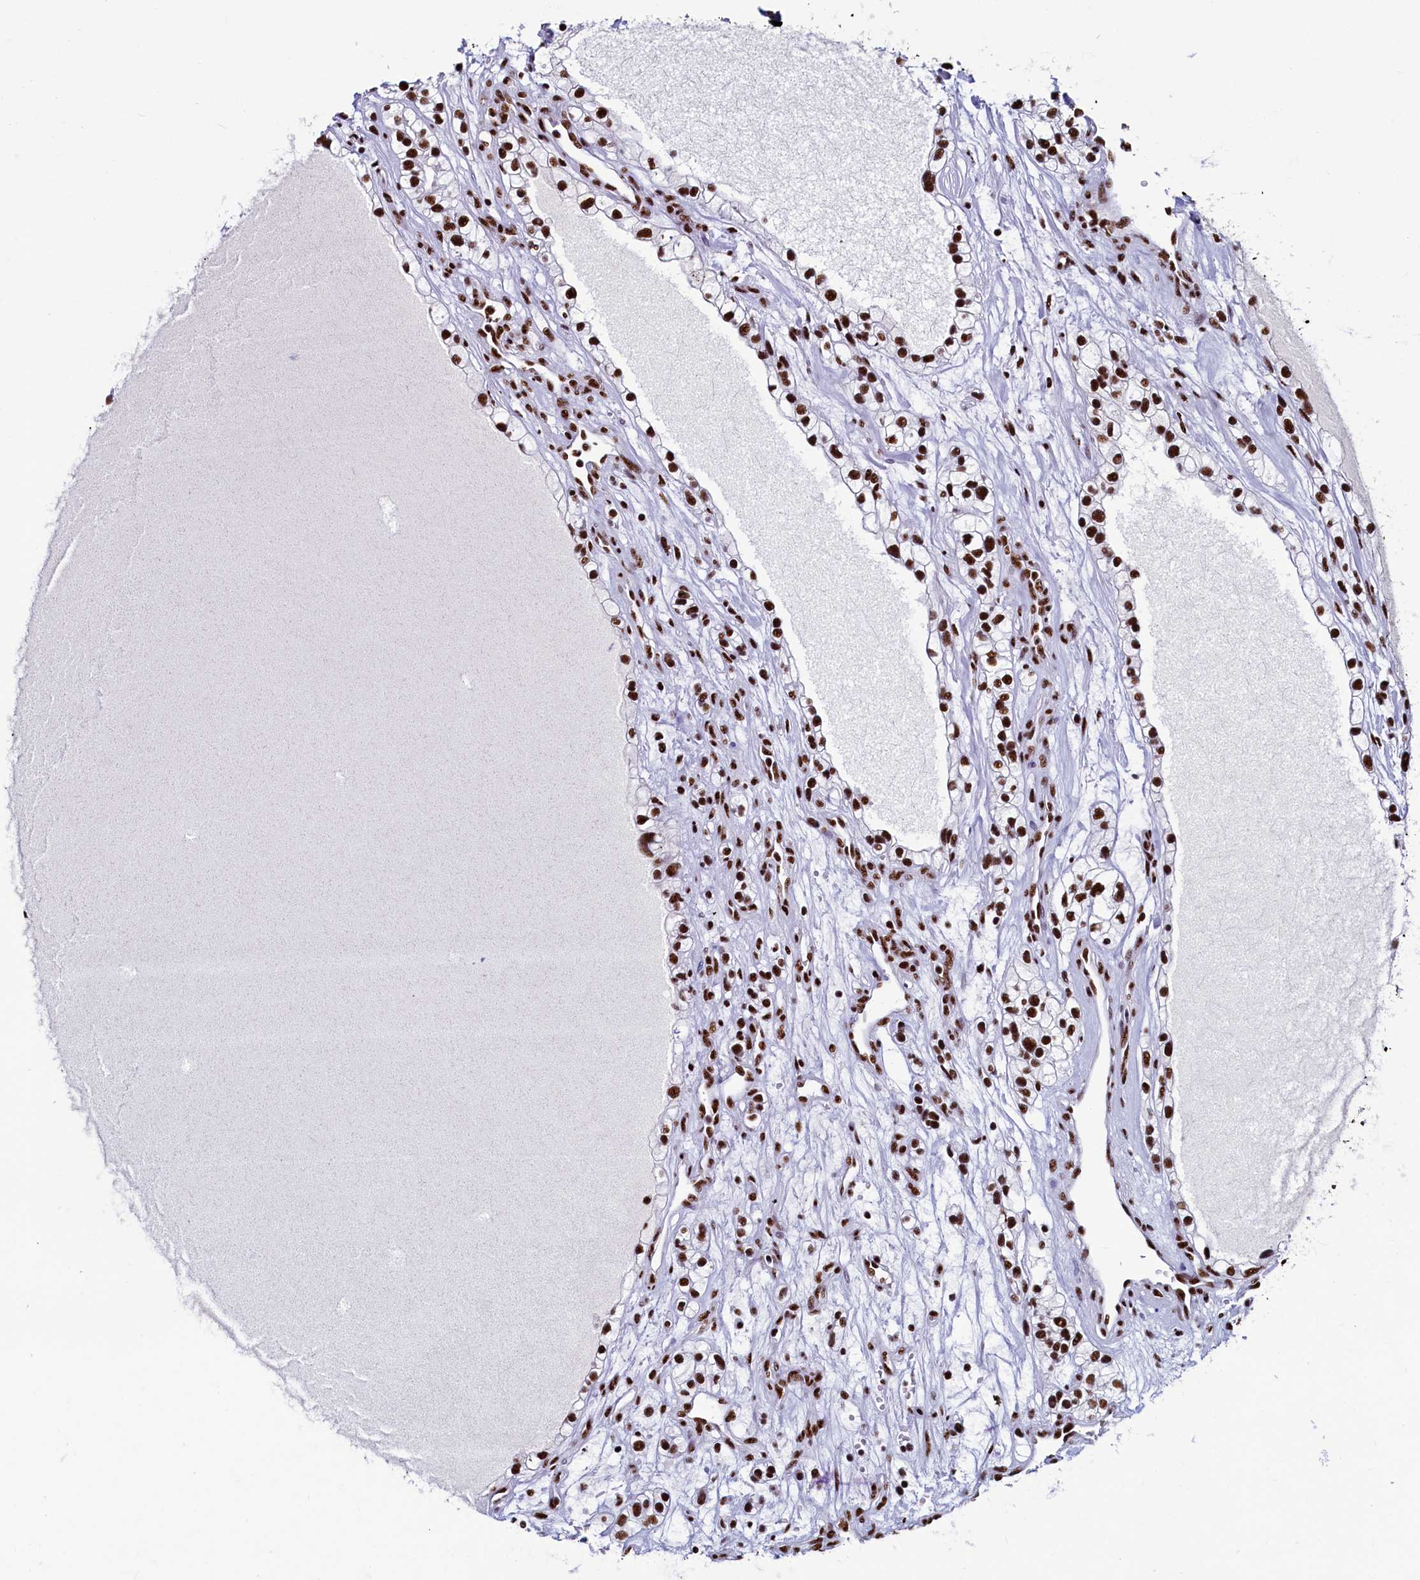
{"staining": {"intensity": "strong", "quantity": ">75%", "location": "nuclear"}, "tissue": "renal cancer", "cell_type": "Tumor cells", "image_type": "cancer", "snomed": [{"axis": "morphology", "description": "Adenocarcinoma, NOS"}, {"axis": "topography", "description": "Kidney"}], "caption": "Immunohistochemistry image of neoplastic tissue: adenocarcinoma (renal) stained using immunohistochemistry exhibits high levels of strong protein expression localized specifically in the nuclear of tumor cells, appearing as a nuclear brown color.", "gene": "SRRM2", "patient": {"sex": "female", "age": 57}}